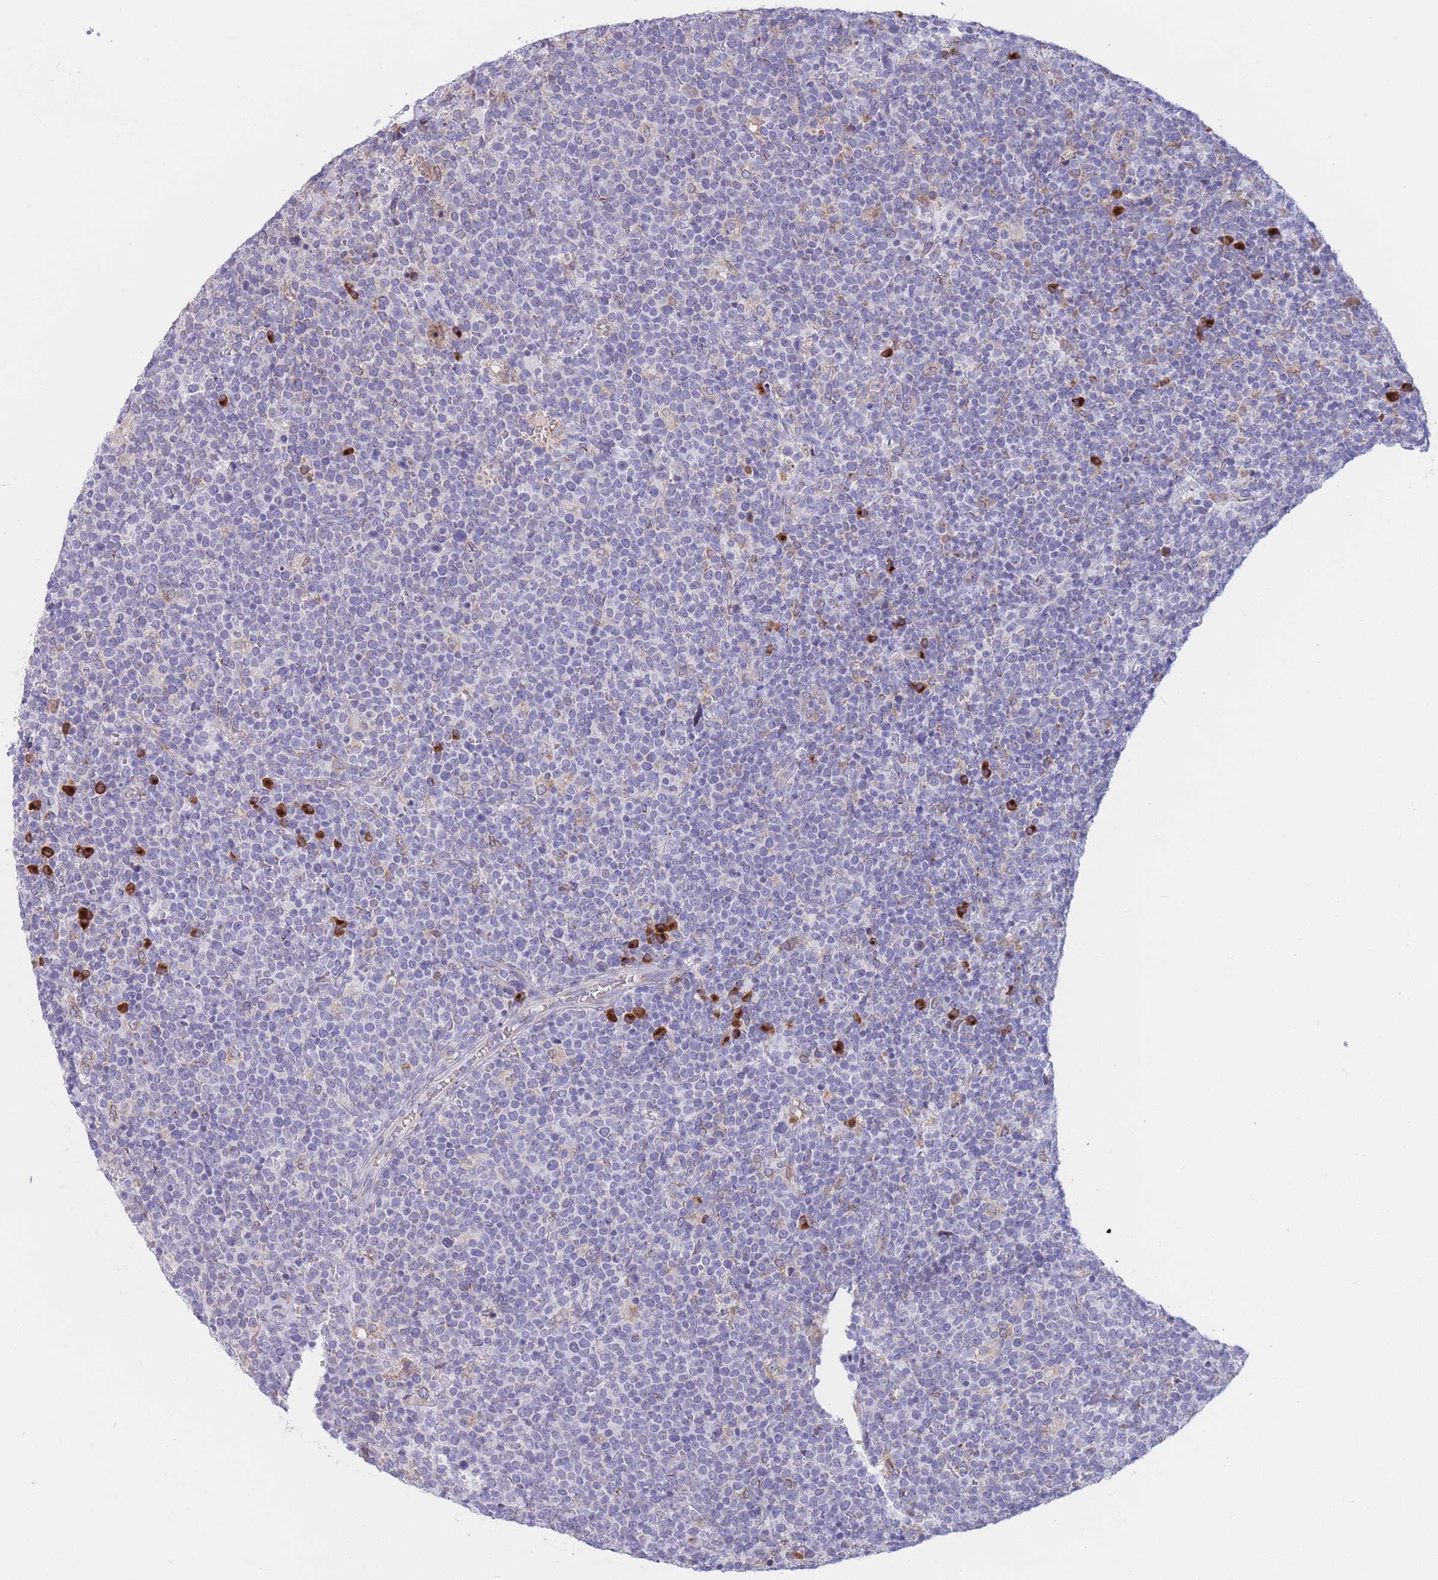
{"staining": {"intensity": "negative", "quantity": "none", "location": "none"}, "tissue": "lymphoma", "cell_type": "Tumor cells", "image_type": "cancer", "snomed": [{"axis": "morphology", "description": "Malignant lymphoma, non-Hodgkin's type, High grade"}, {"axis": "topography", "description": "Lymph node"}], "caption": "A histopathology image of lymphoma stained for a protein reveals no brown staining in tumor cells.", "gene": "MRPL30", "patient": {"sex": "male", "age": 61}}